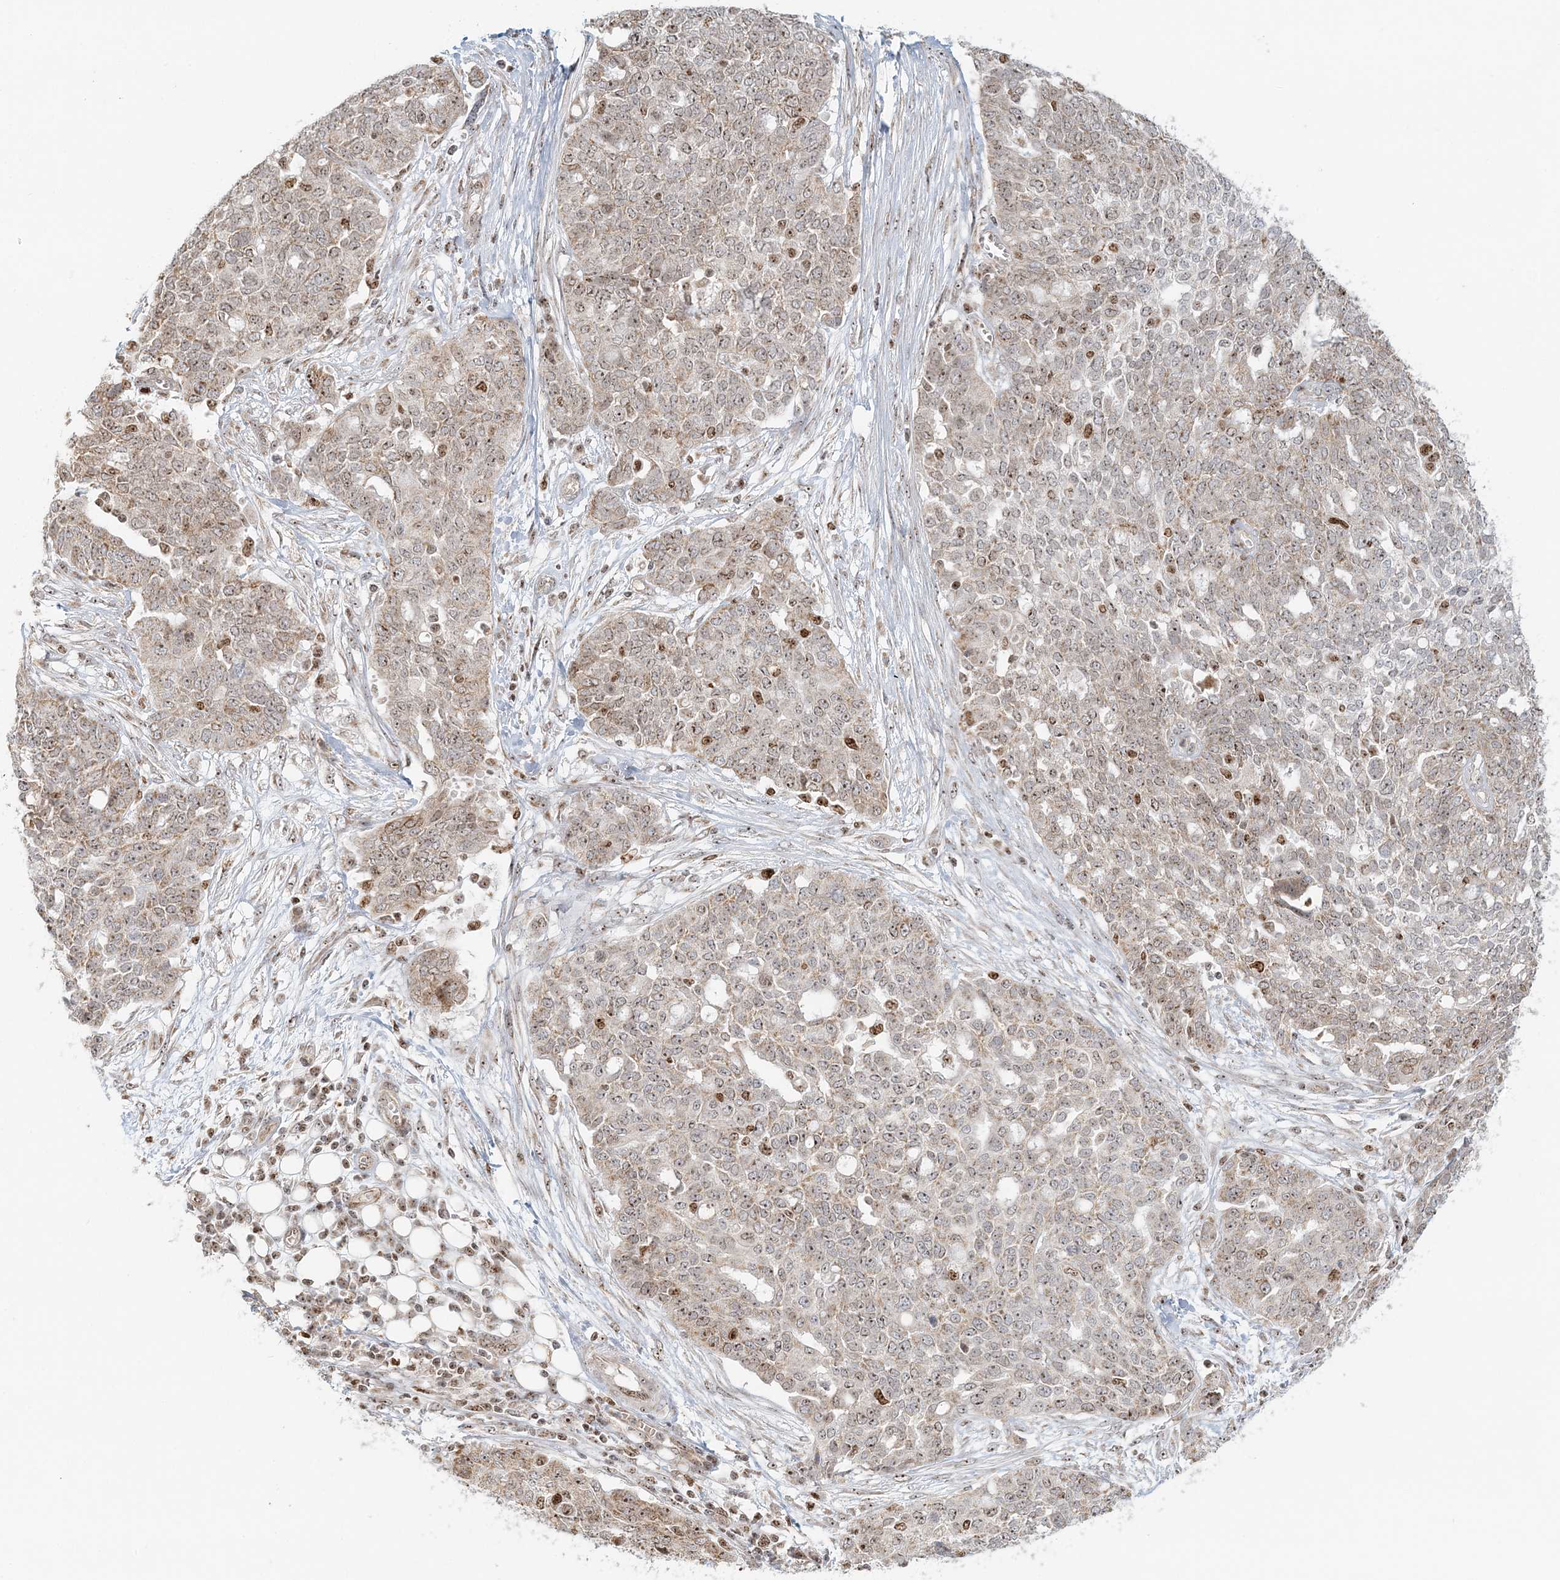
{"staining": {"intensity": "weak", "quantity": "25%-75%", "location": "nuclear"}, "tissue": "ovarian cancer", "cell_type": "Tumor cells", "image_type": "cancer", "snomed": [{"axis": "morphology", "description": "Cystadenocarcinoma, serous, NOS"}, {"axis": "topography", "description": "Soft tissue"}, {"axis": "topography", "description": "Ovary"}], "caption": "Ovarian cancer was stained to show a protein in brown. There is low levels of weak nuclear staining in approximately 25%-75% of tumor cells.", "gene": "UBE2F", "patient": {"sex": "female", "age": 57}}